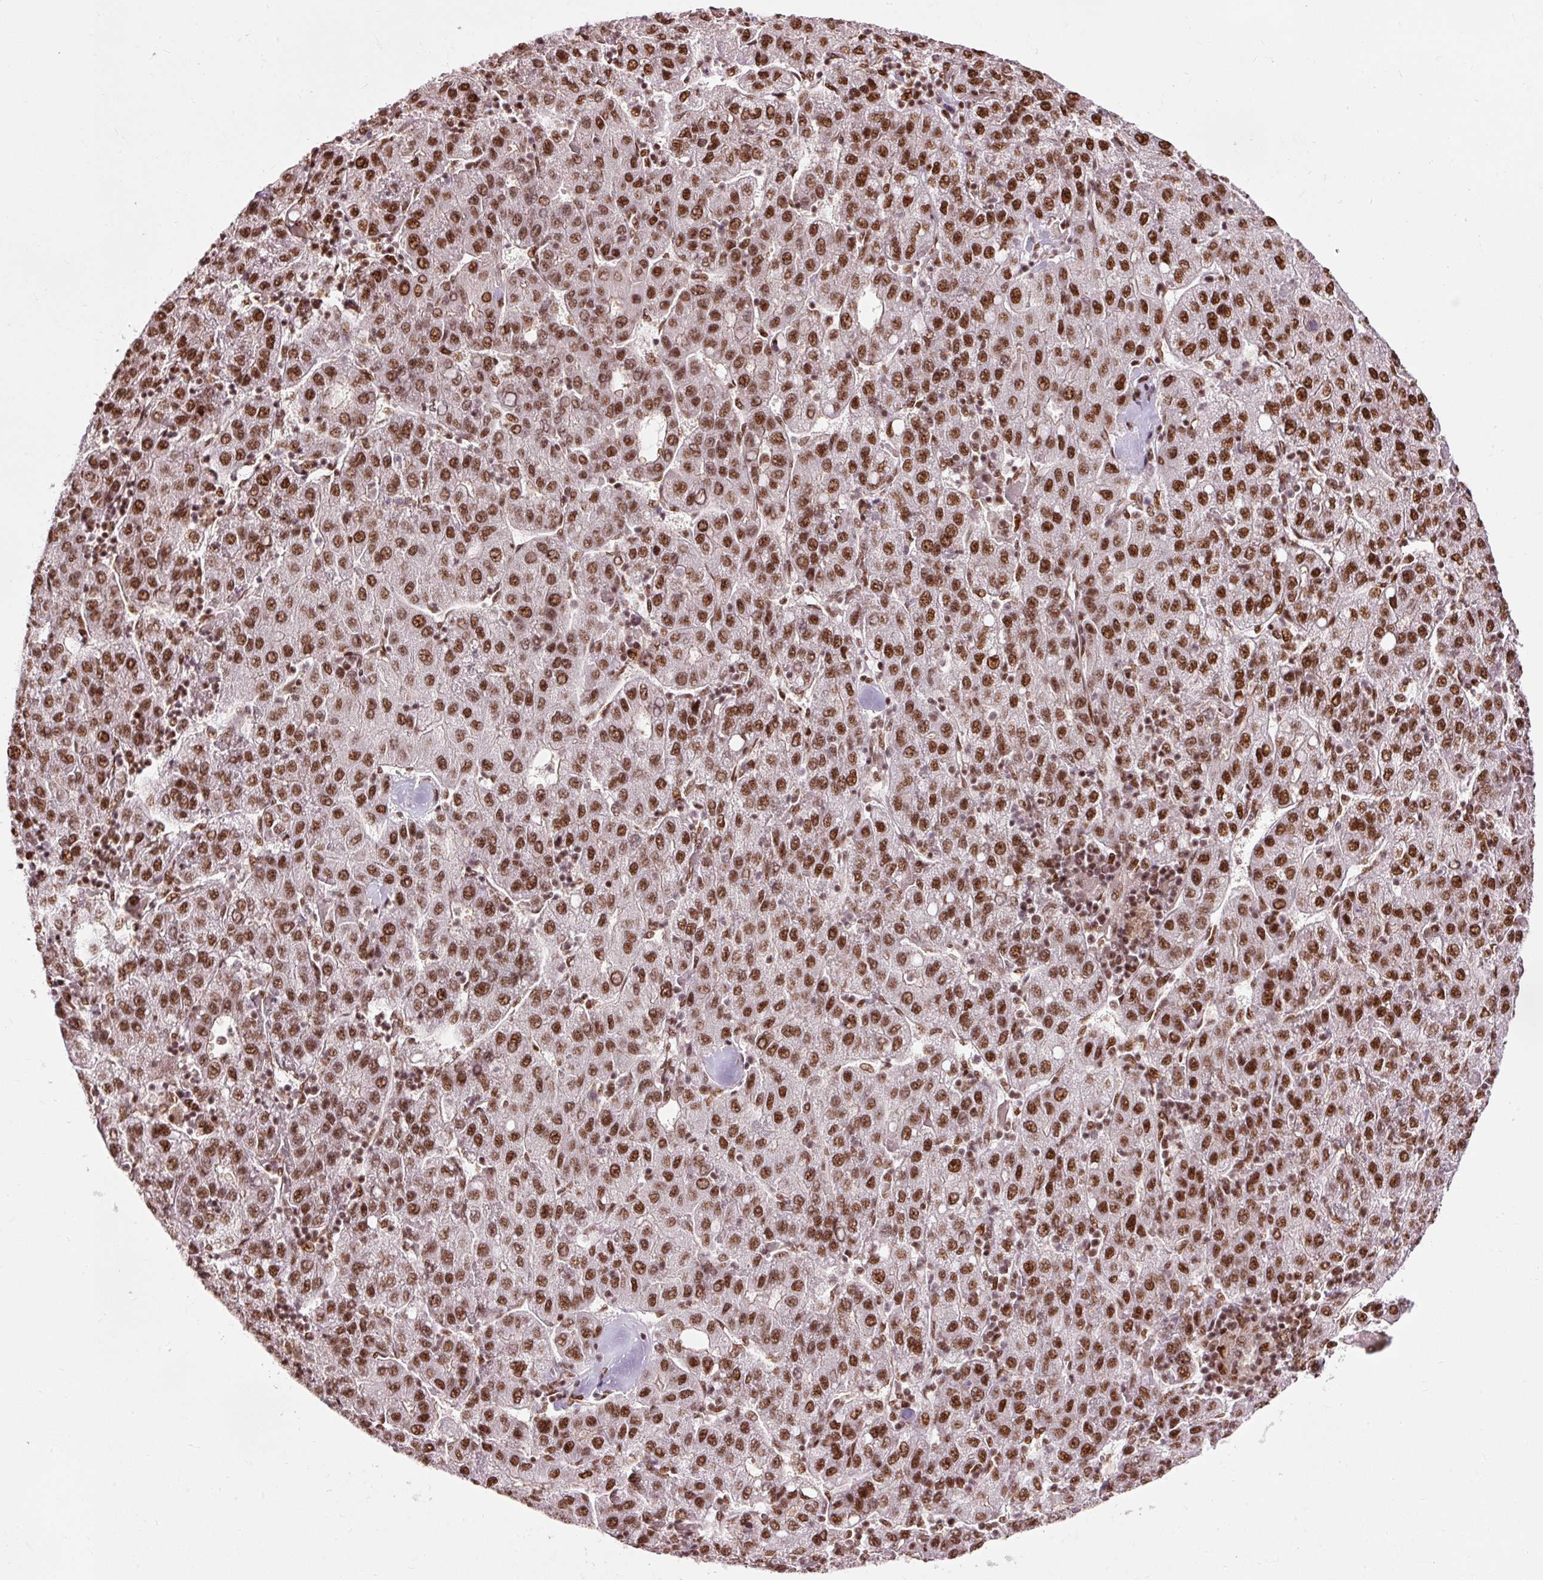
{"staining": {"intensity": "strong", "quantity": ">75%", "location": "nuclear"}, "tissue": "liver cancer", "cell_type": "Tumor cells", "image_type": "cancer", "snomed": [{"axis": "morphology", "description": "Carcinoma, Hepatocellular, NOS"}, {"axis": "topography", "description": "Liver"}], "caption": "IHC of human hepatocellular carcinoma (liver) displays high levels of strong nuclear expression in about >75% of tumor cells.", "gene": "ZBTB44", "patient": {"sex": "male", "age": 65}}